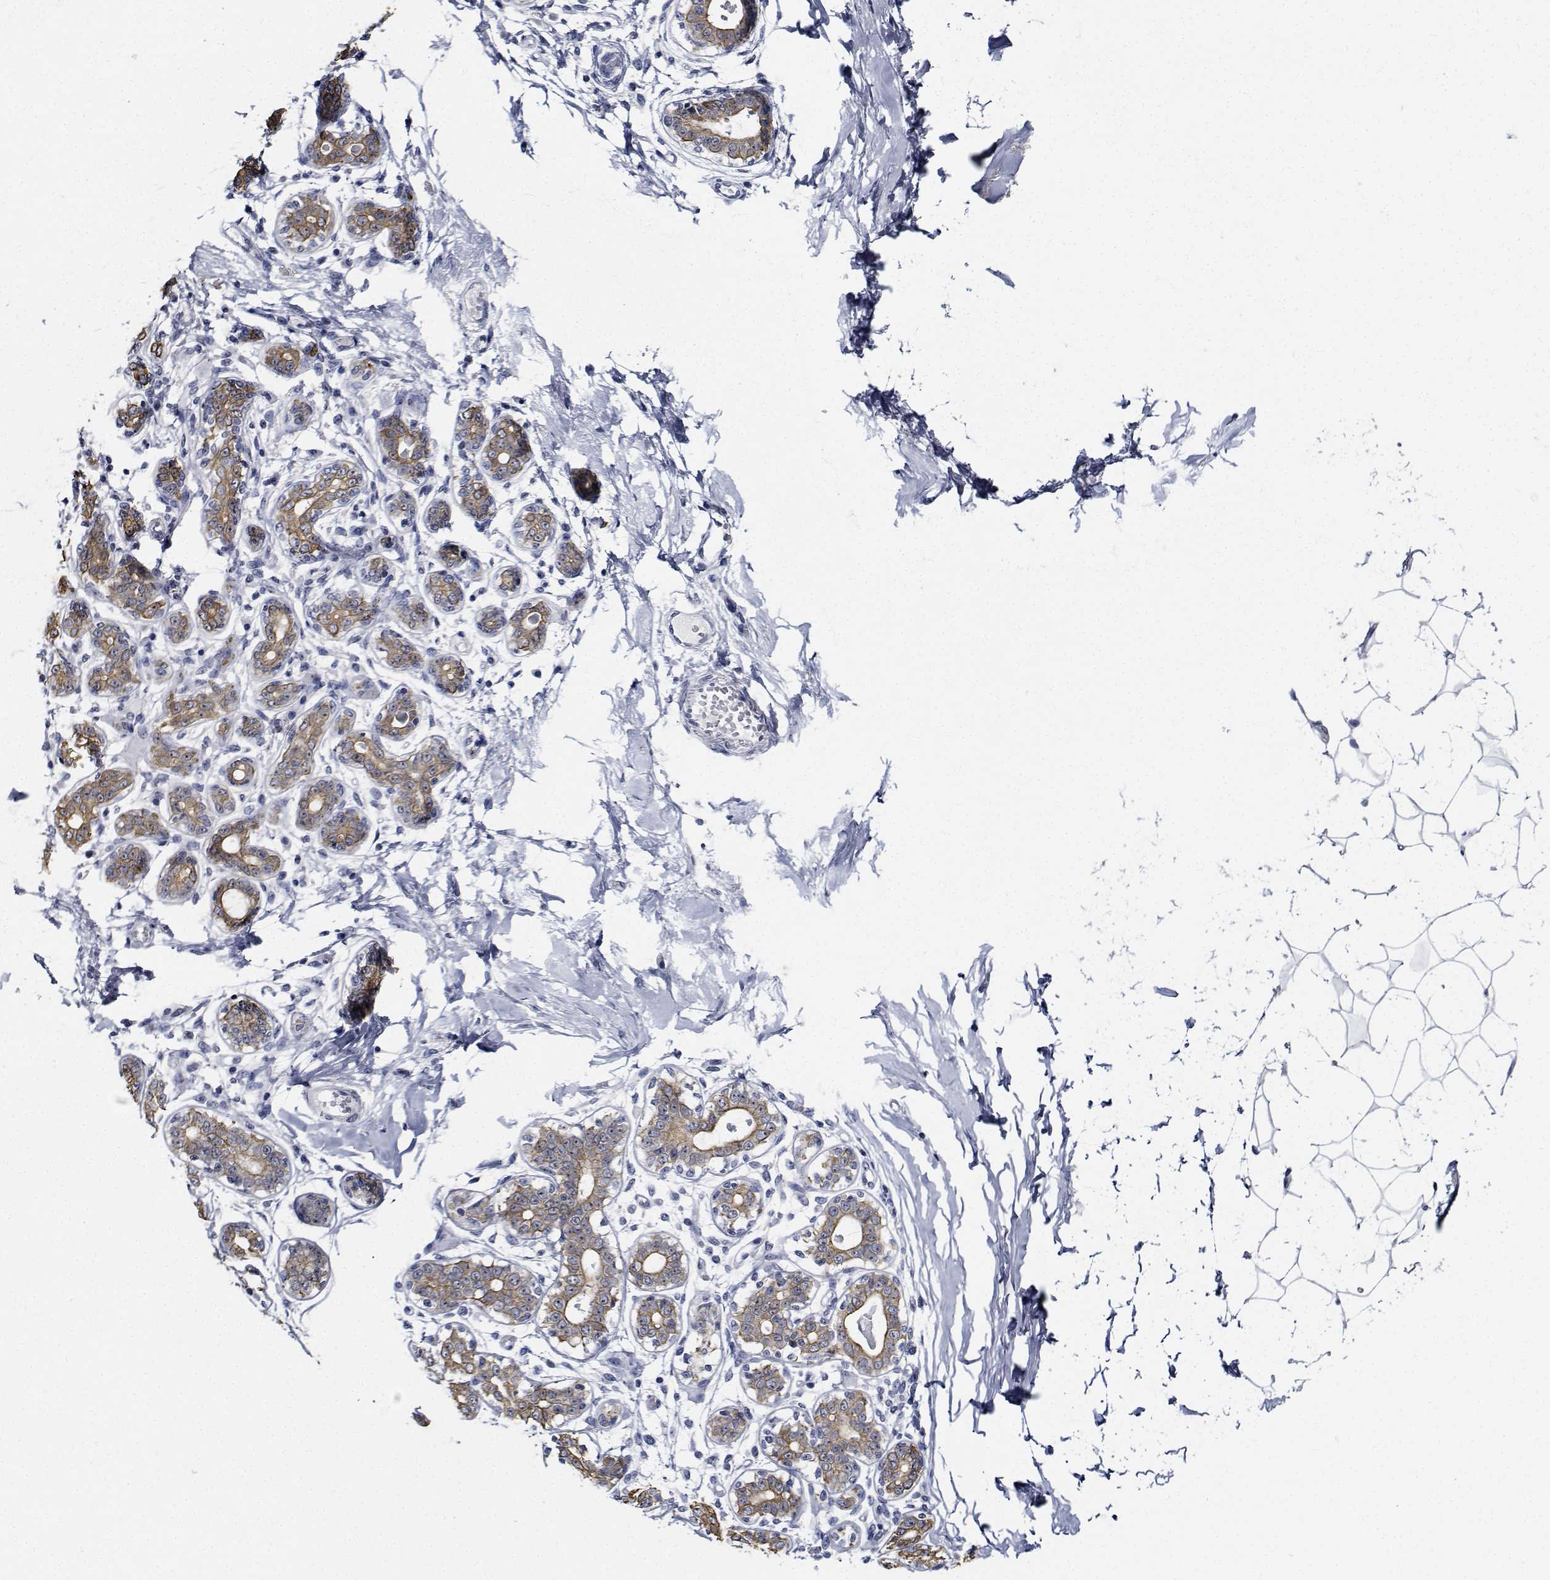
{"staining": {"intensity": "negative", "quantity": "none", "location": "none"}, "tissue": "breast", "cell_type": "Adipocytes", "image_type": "normal", "snomed": [{"axis": "morphology", "description": "Normal tissue, NOS"}, {"axis": "topography", "description": "Skin"}, {"axis": "topography", "description": "Breast"}], "caption": "This micrograph is of benign breast stained with immunohistochemistry (IHC) to label a protein in brown with the nuclei are counter-stained blue. There is no positivity in adipocytes.", "gene": "NVL", "patient": {"sex": "female", "age": 43}}